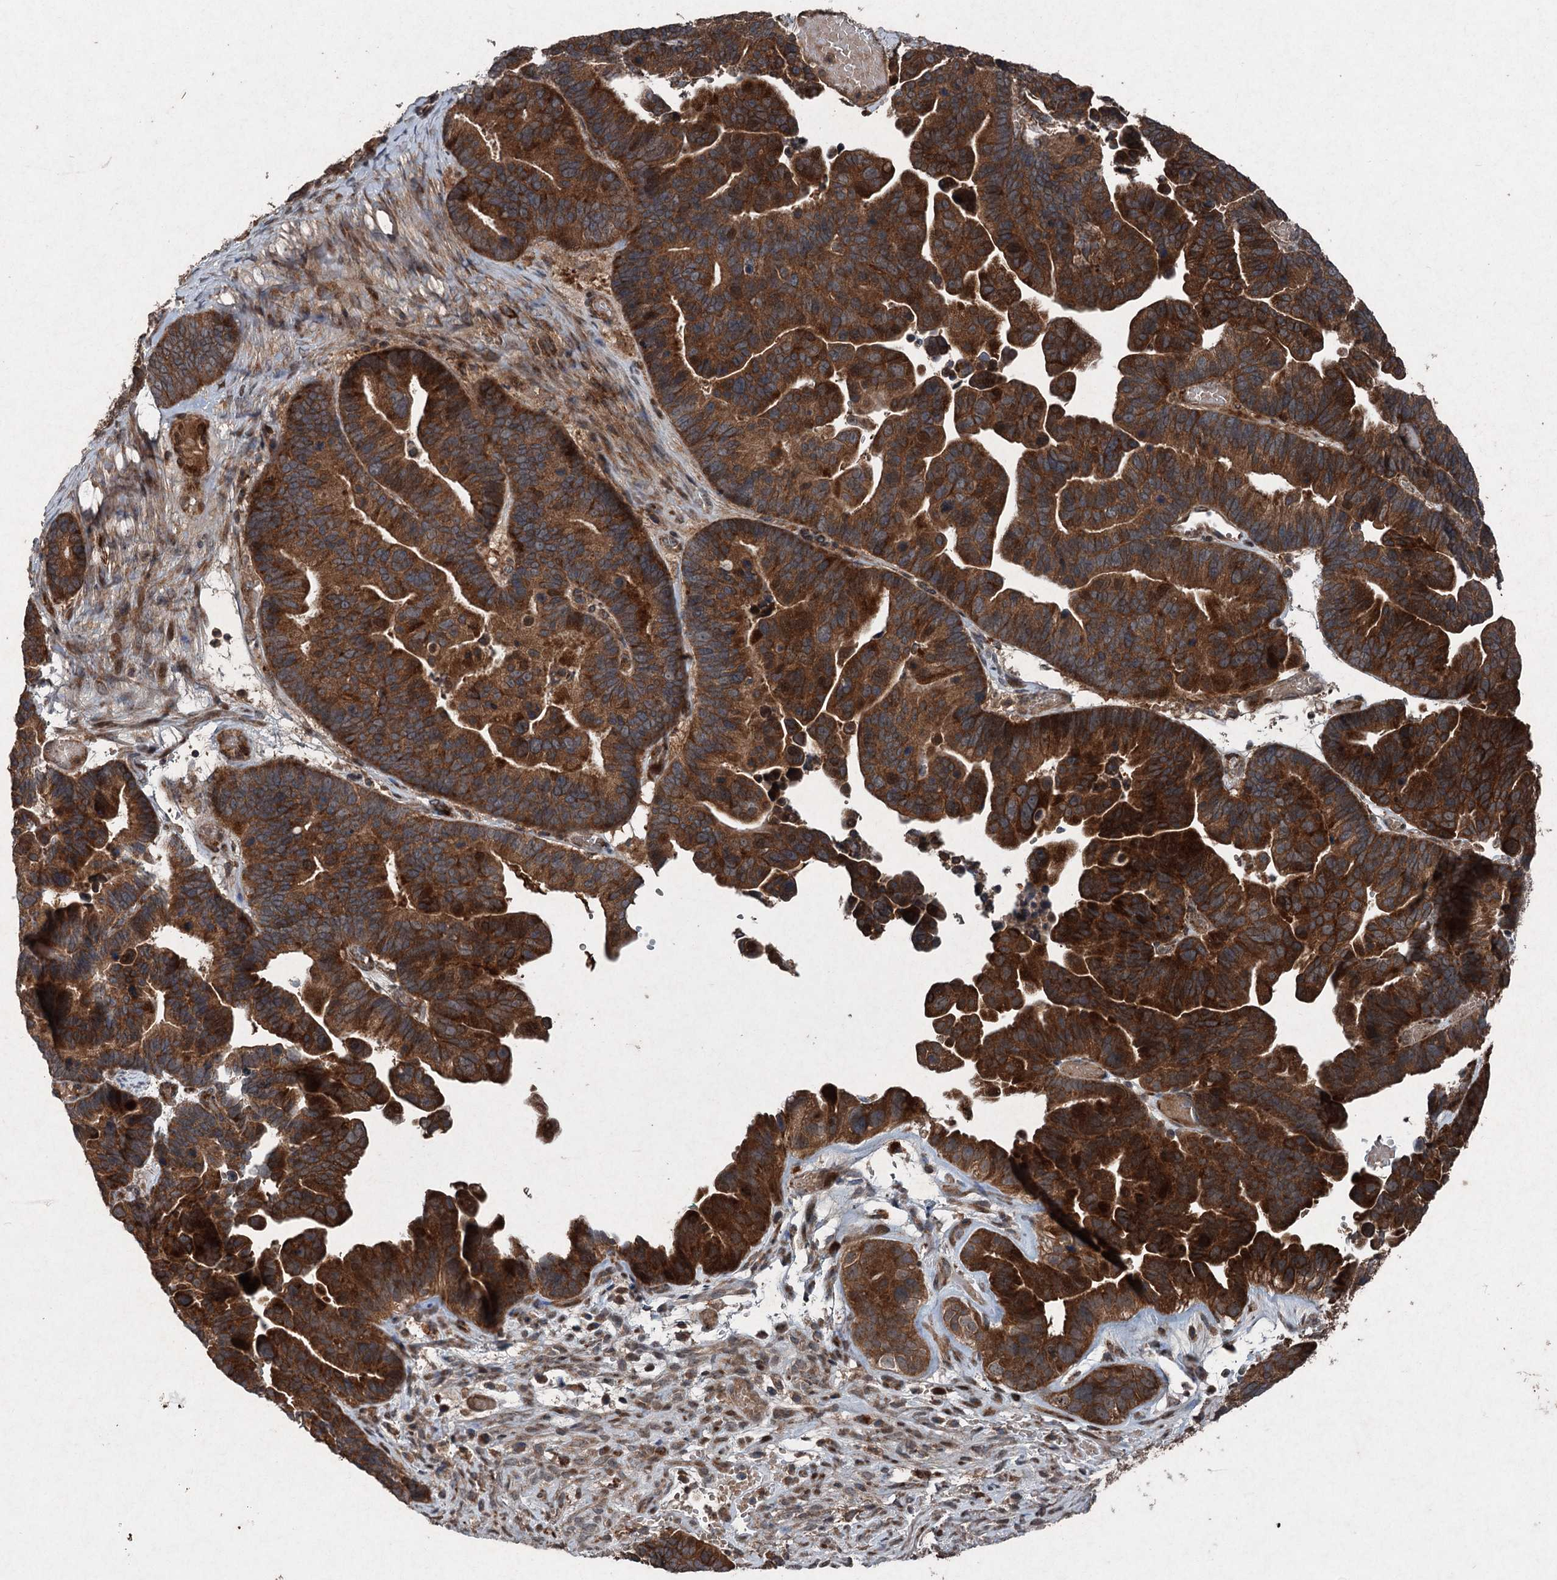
{"staining": {"intensity": "strong", "quantity": ">75%", "location": "cytoplasmic/membranous"}, "tissue": "ovarian cancer", "cell_type": "Tumor cells", "image_type": "cancer", "snomed": [{"axis": "morphology", "description": "Cystadenocarcinoma, serous, NOS"}, {"axis": "topography", "description": "Ovary"}], "caption": "Tumor cells exhibit high levels of strong cytoplasmic/membranous positivity in approximately >75% of cells in human ovarian cancer. Immunohistochemistry stains the protein in brown and the nuclei are stained blue.", "gene": "ALAS1", "patient": {"sex": "female", "age": 56}}